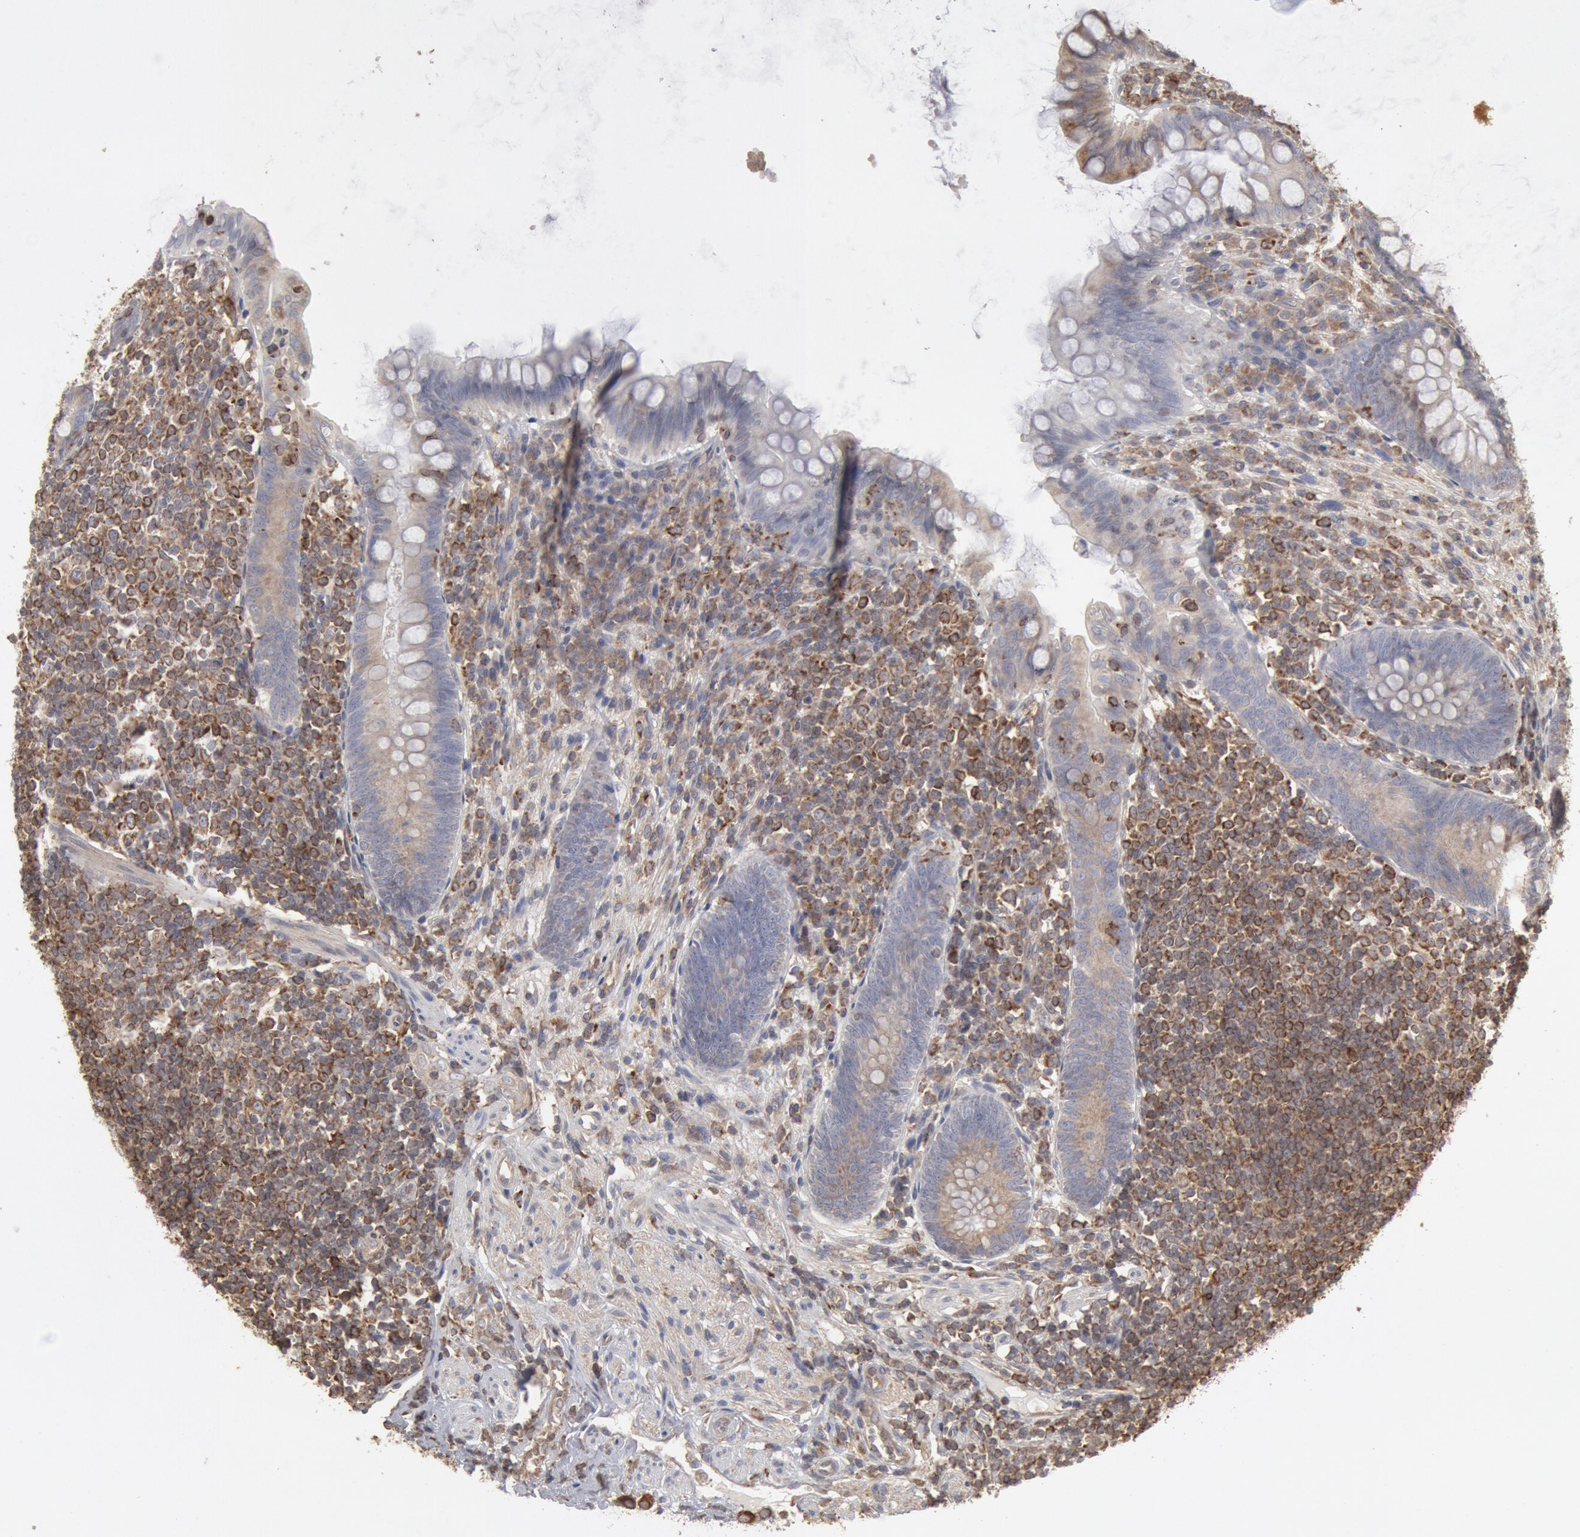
{"staining": {"intensity": "negative", "quantity": "none", "location": "none"}, "tissue": "appendix", "cell_type": "Glandular cells", "image_type": "normal", "snomed": [{"axis": "morphology", "description": "Normal tissue, NOS"}, {"axis": "topography", "description": "Appendix"}], "caption": "DAB immunohistochemical staining of normal appendix displays no significant positivity in glandular cells.", "gene": "OSBPL8", "patient": {"sex": "female", "age": 66}}